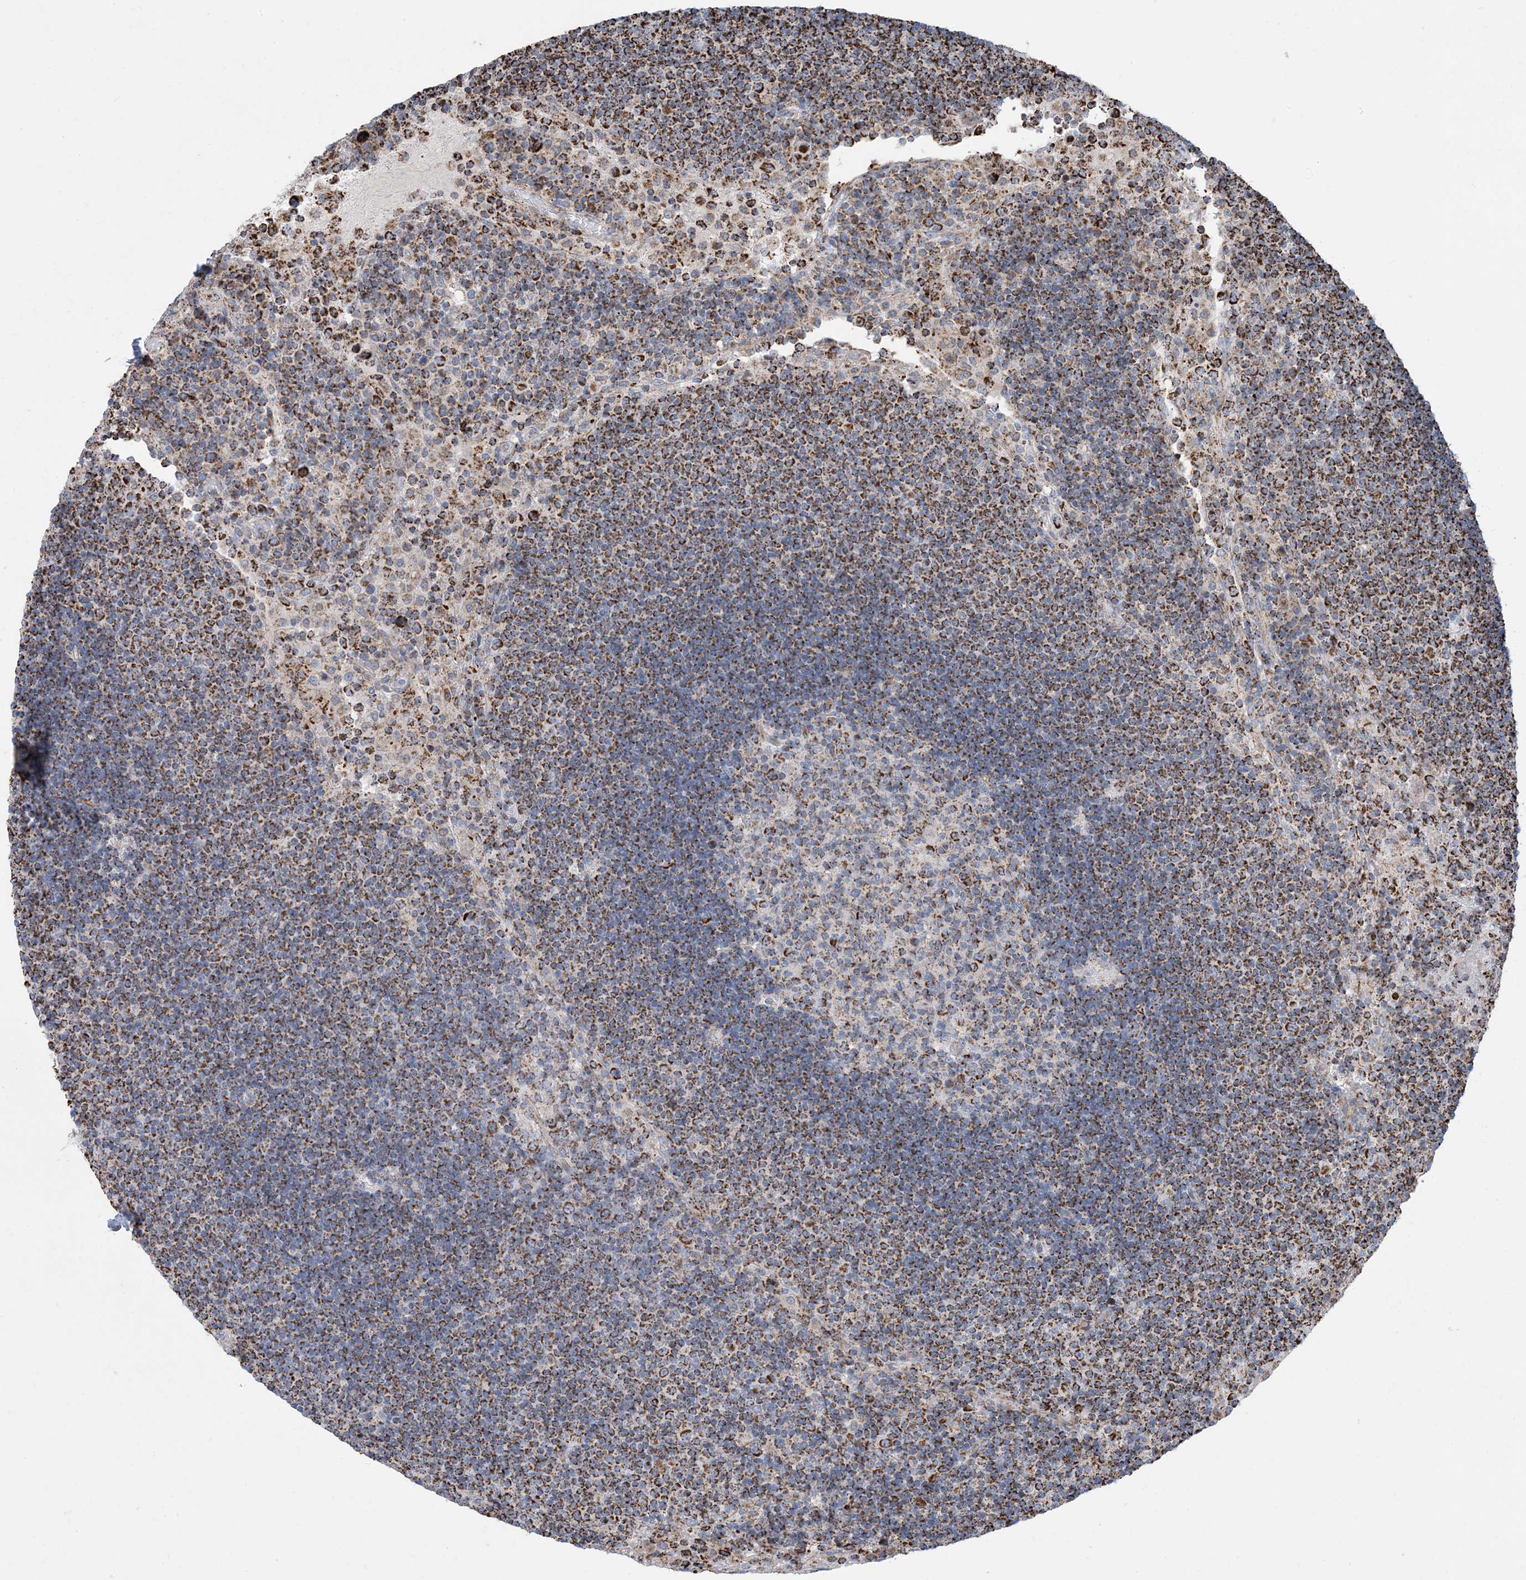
{"staining": {"intensity": "moderate", "quantity": "<25%", "location": "cytoplasmic/membranous"}, "tissue": "lymph node", "cell_type": "Germinal center cells", "image_type": "normal", "snomed": [{"axis": "morphology", "description": "Normal tissue, NOS"}, {"axis": "topography", "description": "Lymph node"}], "caption": "High-power microscopy captured an IHC photomicrograph of benign lymph node, revealing moderate cytoplasmic/membranous staining in approximately <25% of germinal center cells.", "gene": "PCDHGA1", "patient": {"sex": "female", "age": 53}}